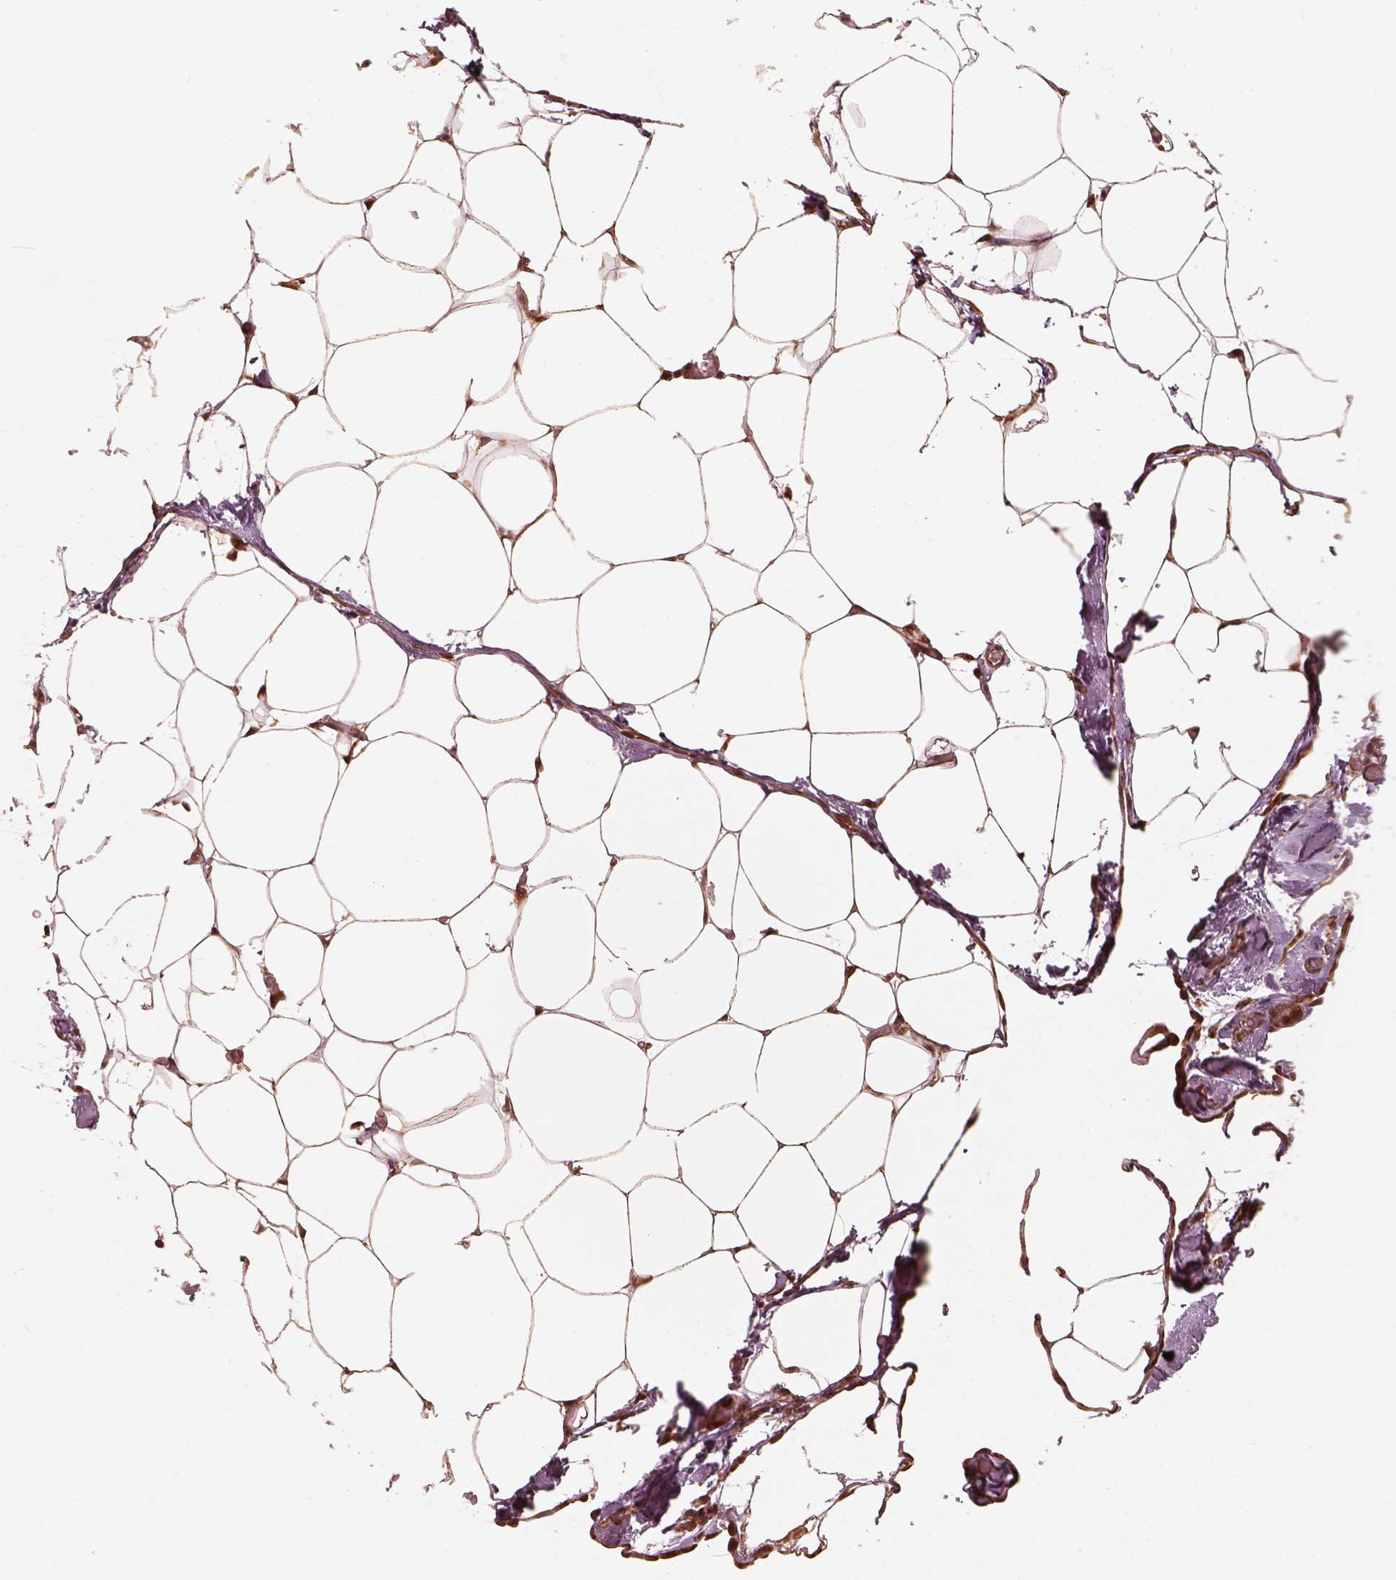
{"staining": {"intensity": "weak", "quantity": "<25%", "location": "cytoplasmic/membranous"}, "tissue": "adipose tissue", "cell_type": "Adipocytes", "image_type": "normal", "snomed": [{"axis": "morphology", "description": "Normal tissue, NOS"}, {"axis": "topography", "description": "Adipose tissue"}], "caption": "Immunohistochemical staining of normal adipose tissue exhibits no significant staining in adipocytes. The staining is performed using DAB (3,3'-diaminobenzidine) brown chromogen with nuclei counter-stained in using hematoxylin.", "gene": "SLC25A46", "patient": {"sex": "male", "age": 57}}